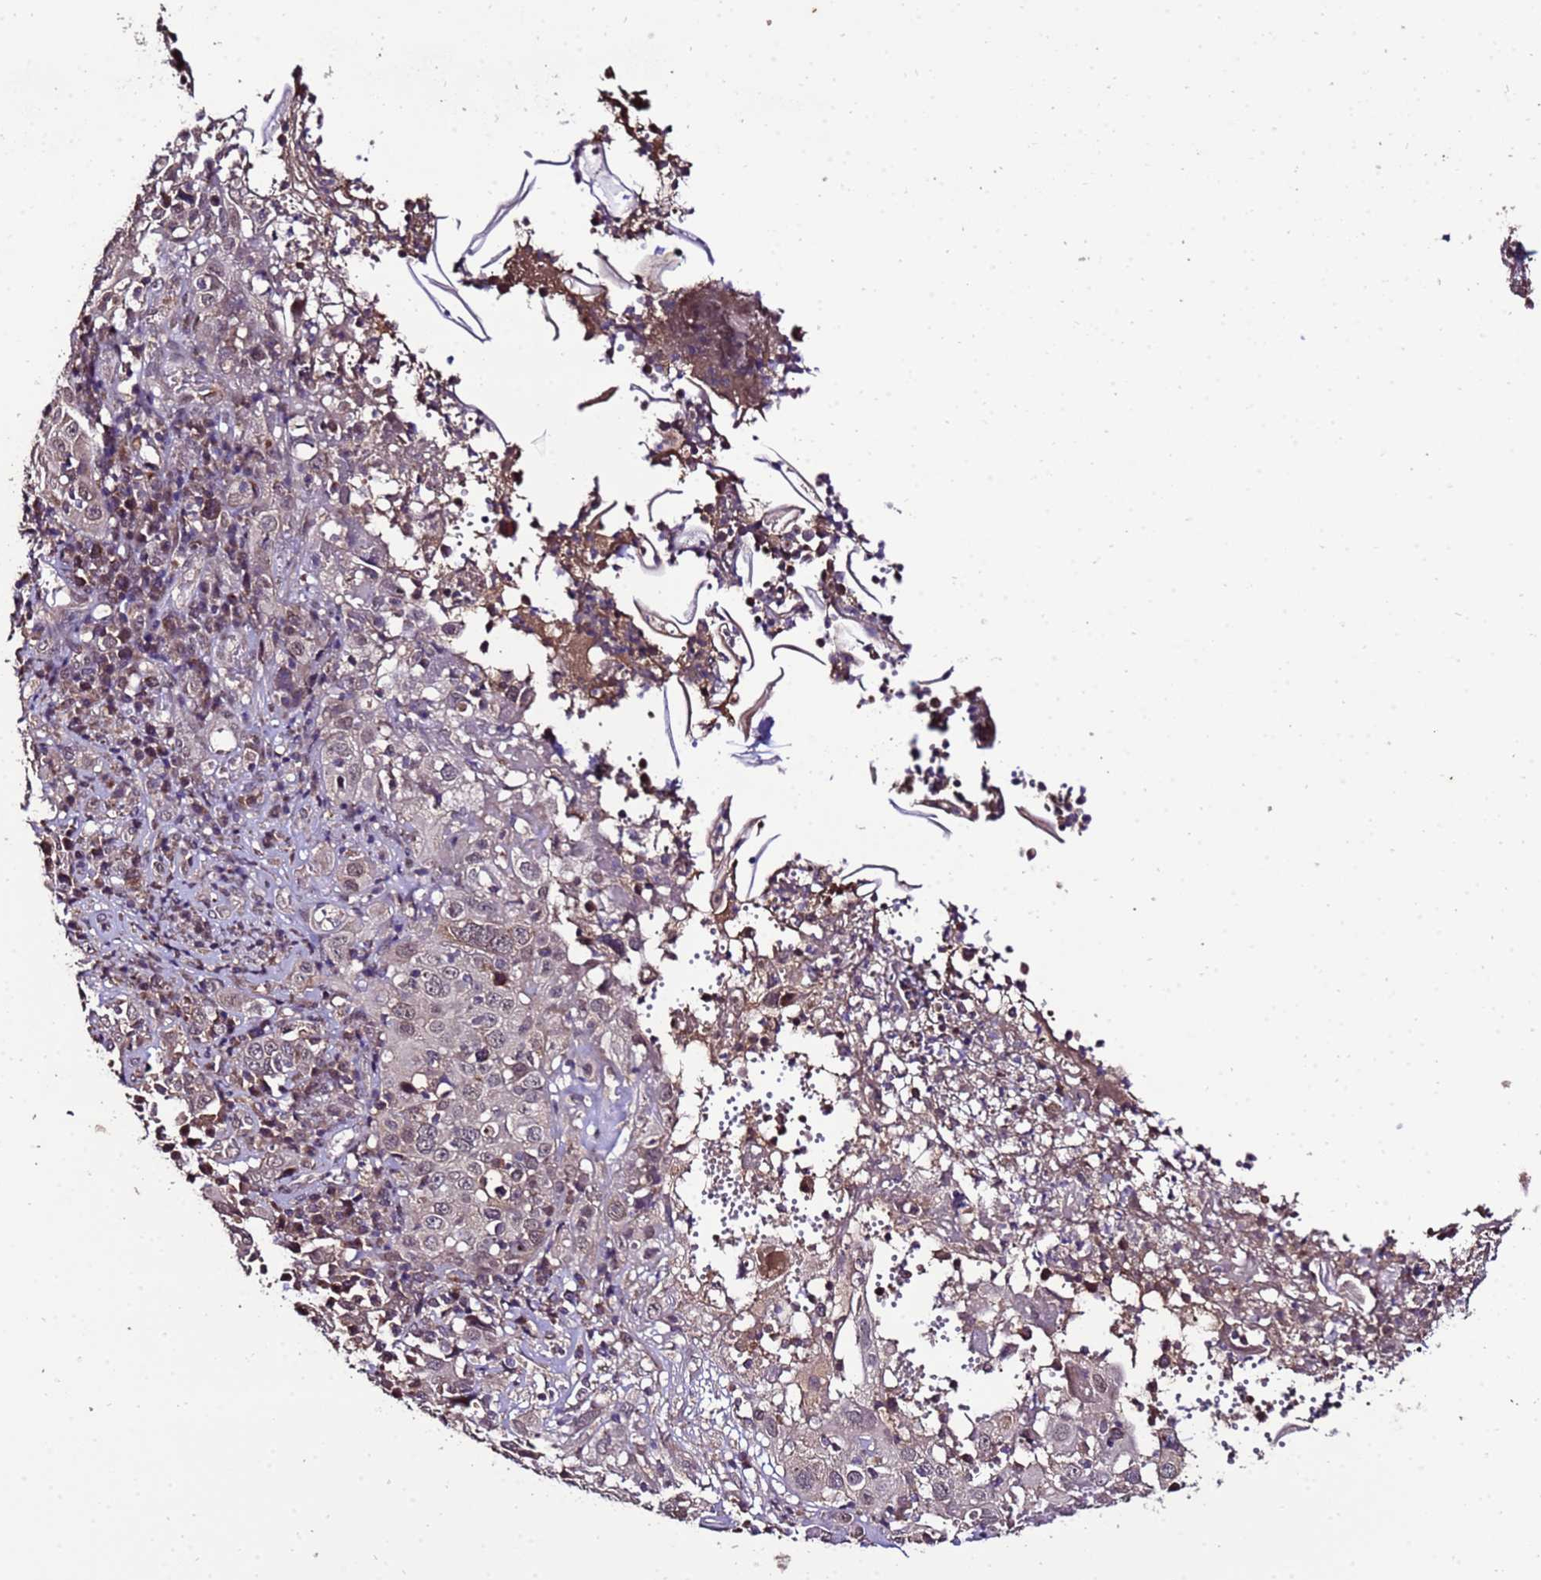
{"staining": {"intensity": "weak", "quantity": "<25%", "location": "nuclear"}, "tissue": "cervical cancer", "cell_type": "Tumor cells", "image_type": "cancer", "snomed": [{"axis": "morphology", "description": "Squamous cell carcinoma, NOS"}, {"axis": "topography", "description": "Cervix"}], "caption": "IHC histopathology image of neoplastic tissue: human squamous cell carcinoma (cervical) stained with DAB shows no significant protein expression in tumor cells.", "gene": "ZNF329", "patient": {"sex": "female", "age": 46}}